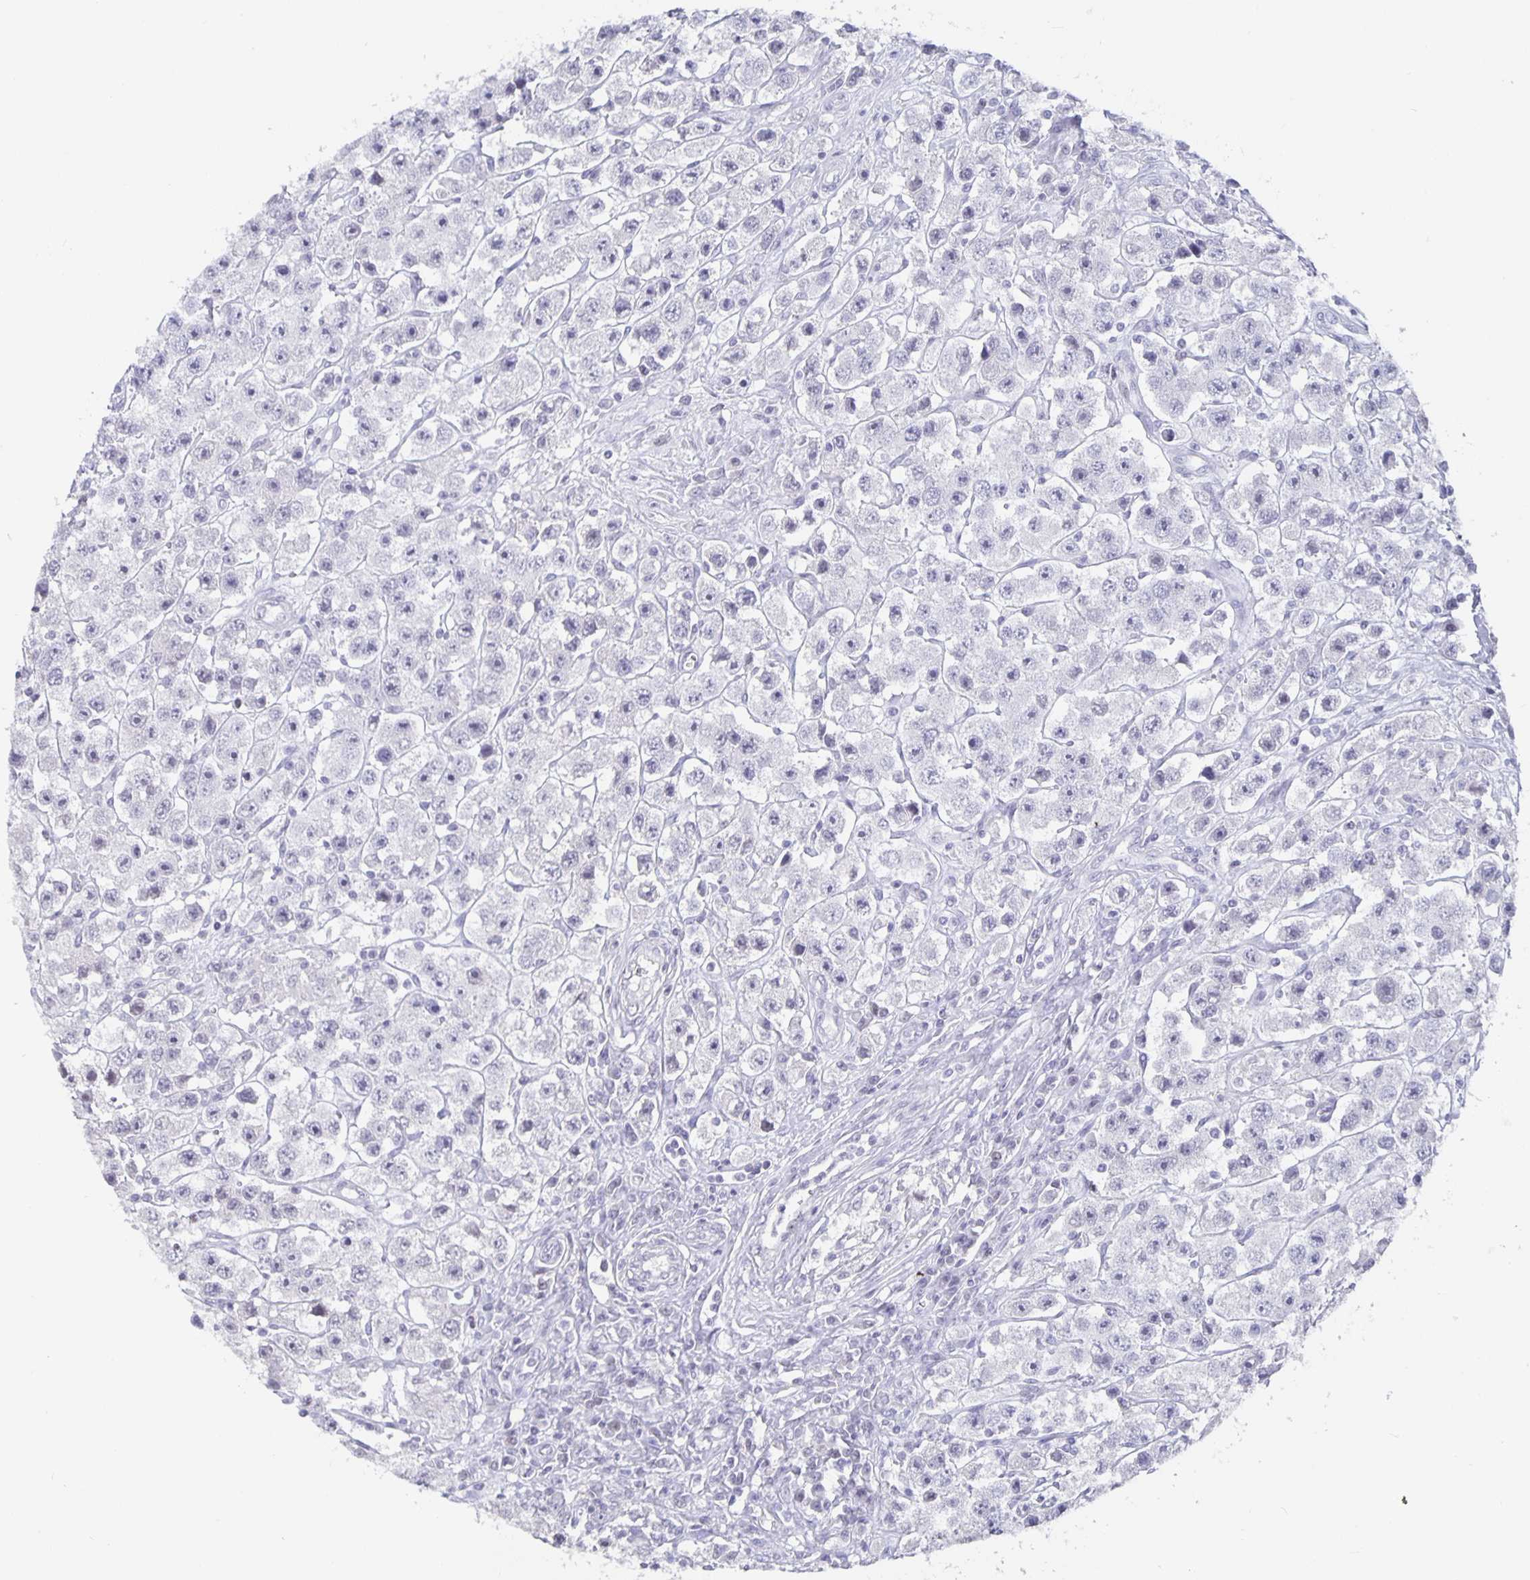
{"staining": {"intensity": "negative", "quantity": "none", "location": "none"}, "tissue": "testis cancer", "cell_type": "Tumor cells", "image_type": "cancer", "snomed": [{"axis": "morphology", "description": "Seminoma, NOS"}, {"axis": "topography", "description": "Testis"}], "caption": "A photomicrograph of human testis seminoma is negative for staining in tumor cells.", "gene": "OLIG2", "patient": {"sex": "male", "age": 45}}